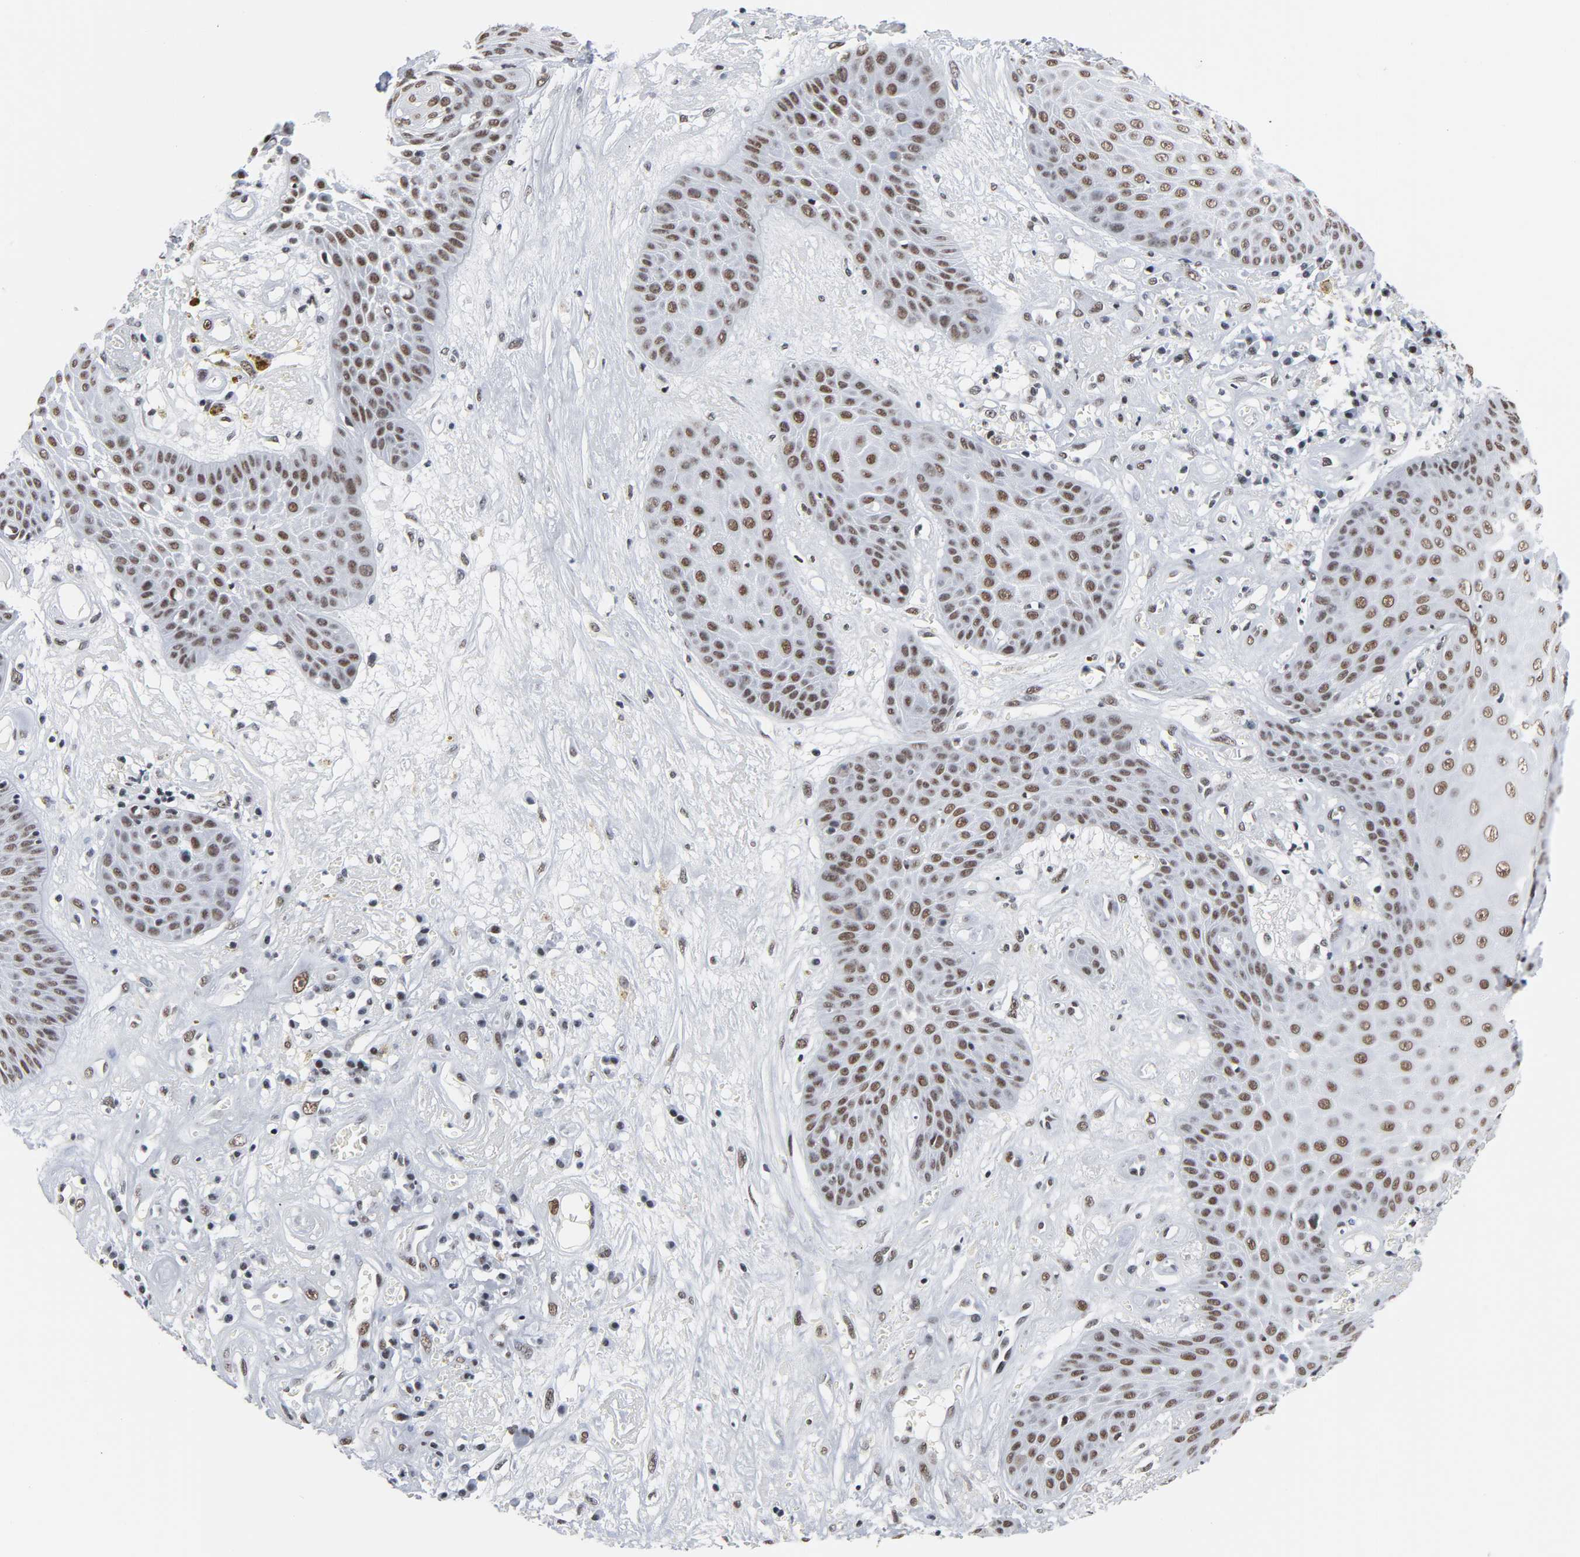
{"staining": {"intensity": "moderate", "quantity": ">75%", "location": "nuclear"}, "tissue": "skin cancer", "cell_type": "Tumor cells", "image_type": "cancer", "snomed": [{"axis": "morphology", "description": "Squamous cell carcinoma, NOS"}, {"axis": "topography", "description": "Skin"}], "caption": "Brown immunohistochemical staining in skin cancer demonstrates moderate nuclear expression in about >75% of tumor cells.", "gene": "CSTF2", "patient": {"sex": "male", "age": 65}}